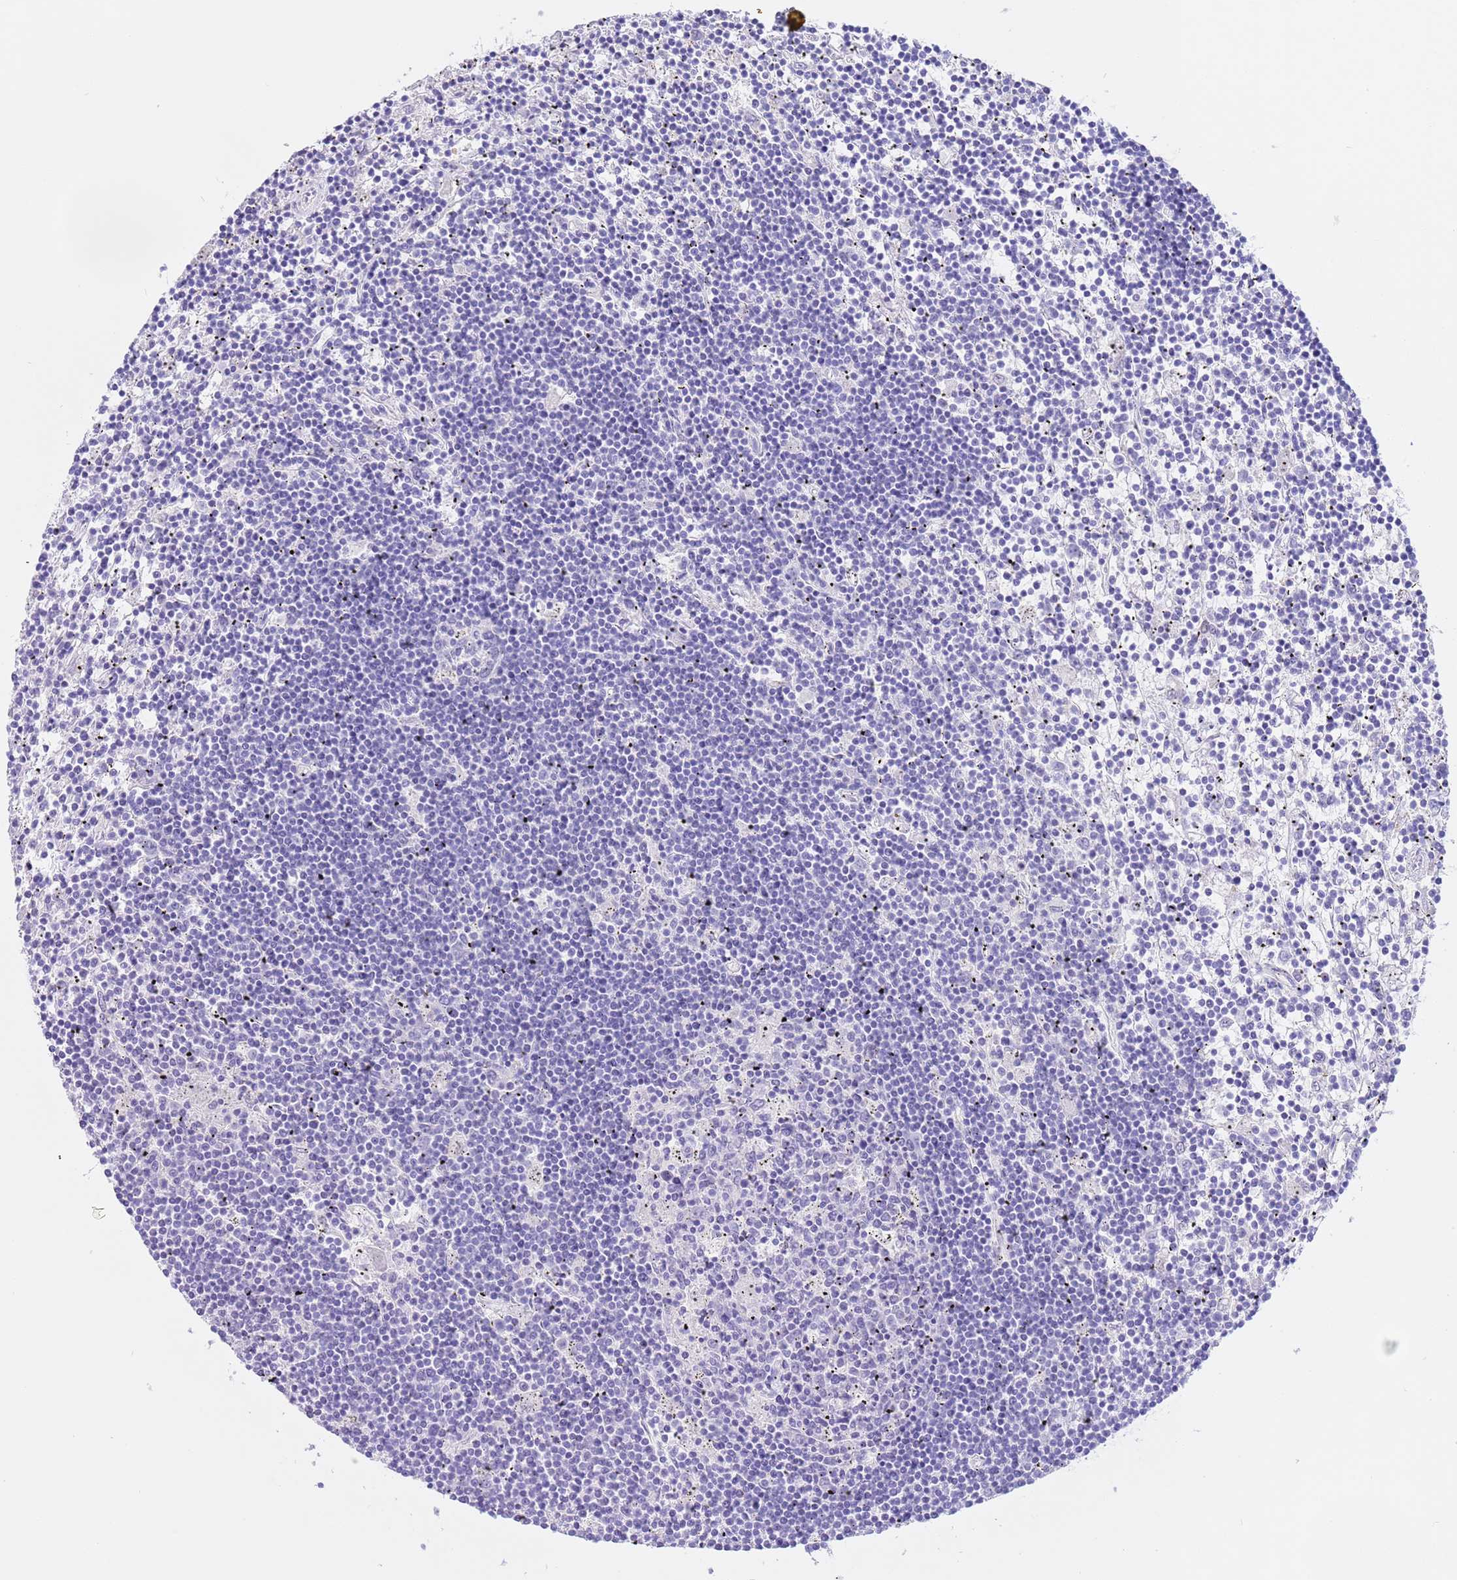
{"staining": {"intensity": "negative", "quantity": "none", "location": "none"}, "tissue": "lymphoma", "cell_type": "Tumor cells", "image_type": "cancer", "snomed": [{"axis": "morphology", "description": "Malignant lymphoma, non-Hodgkin's type, Low grade"}, {"axis": "topography", "description": "Spleen"}], "caption": "Lymphoma was stained to show a protein in brown. There is no significant staining in tumor cells. The staining was performed using DAB to visualize the protein expression in brown, while the nuclei were stained in blue with hematoxylin (Magnification: 20x).", "gene": "CPB1", "patient": {"sex": "male", "age": 76}}